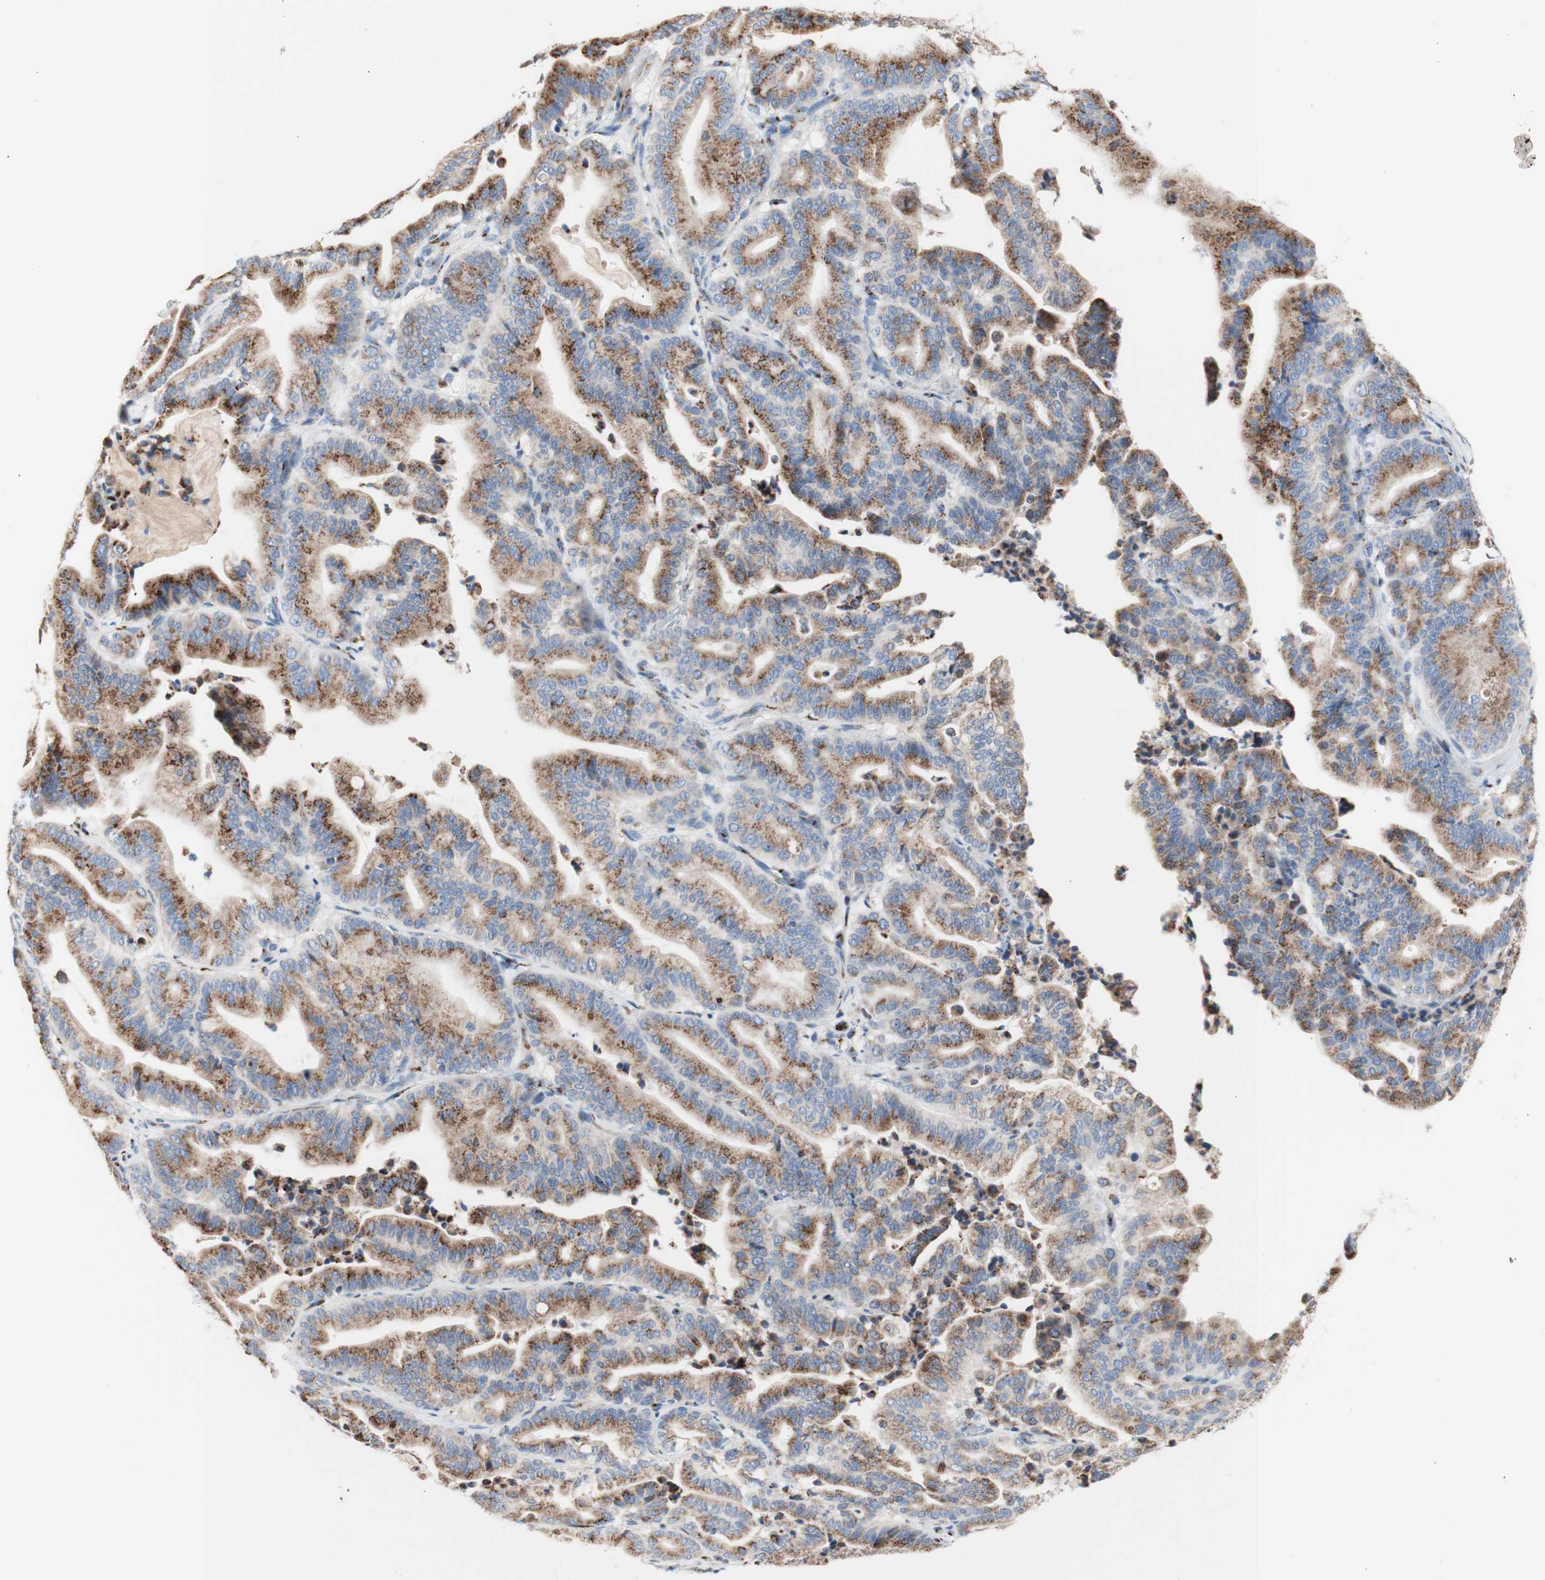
{"staining": {"intensity": "moderate", "quantity": ">75%", "location": "cytoplasmic/membranous"}, "tissue": "pancreatic cancer", "cell_type": "Tumor cells", "image_type": "cancer", "snomed": [{"axis": "morphology", "description": "Adenocarcinoma, NOS"}, {"axis": "topography", "description": "Pancreas"}], "caption": "A medium amount of moderate cytoplasmic/membranous staining is present in about >75% of tumor cells in adenocarcinoma (pancreatic) tissue.", "gene": "GALNT2", "patient": {"sex": "male", "age": 63}}